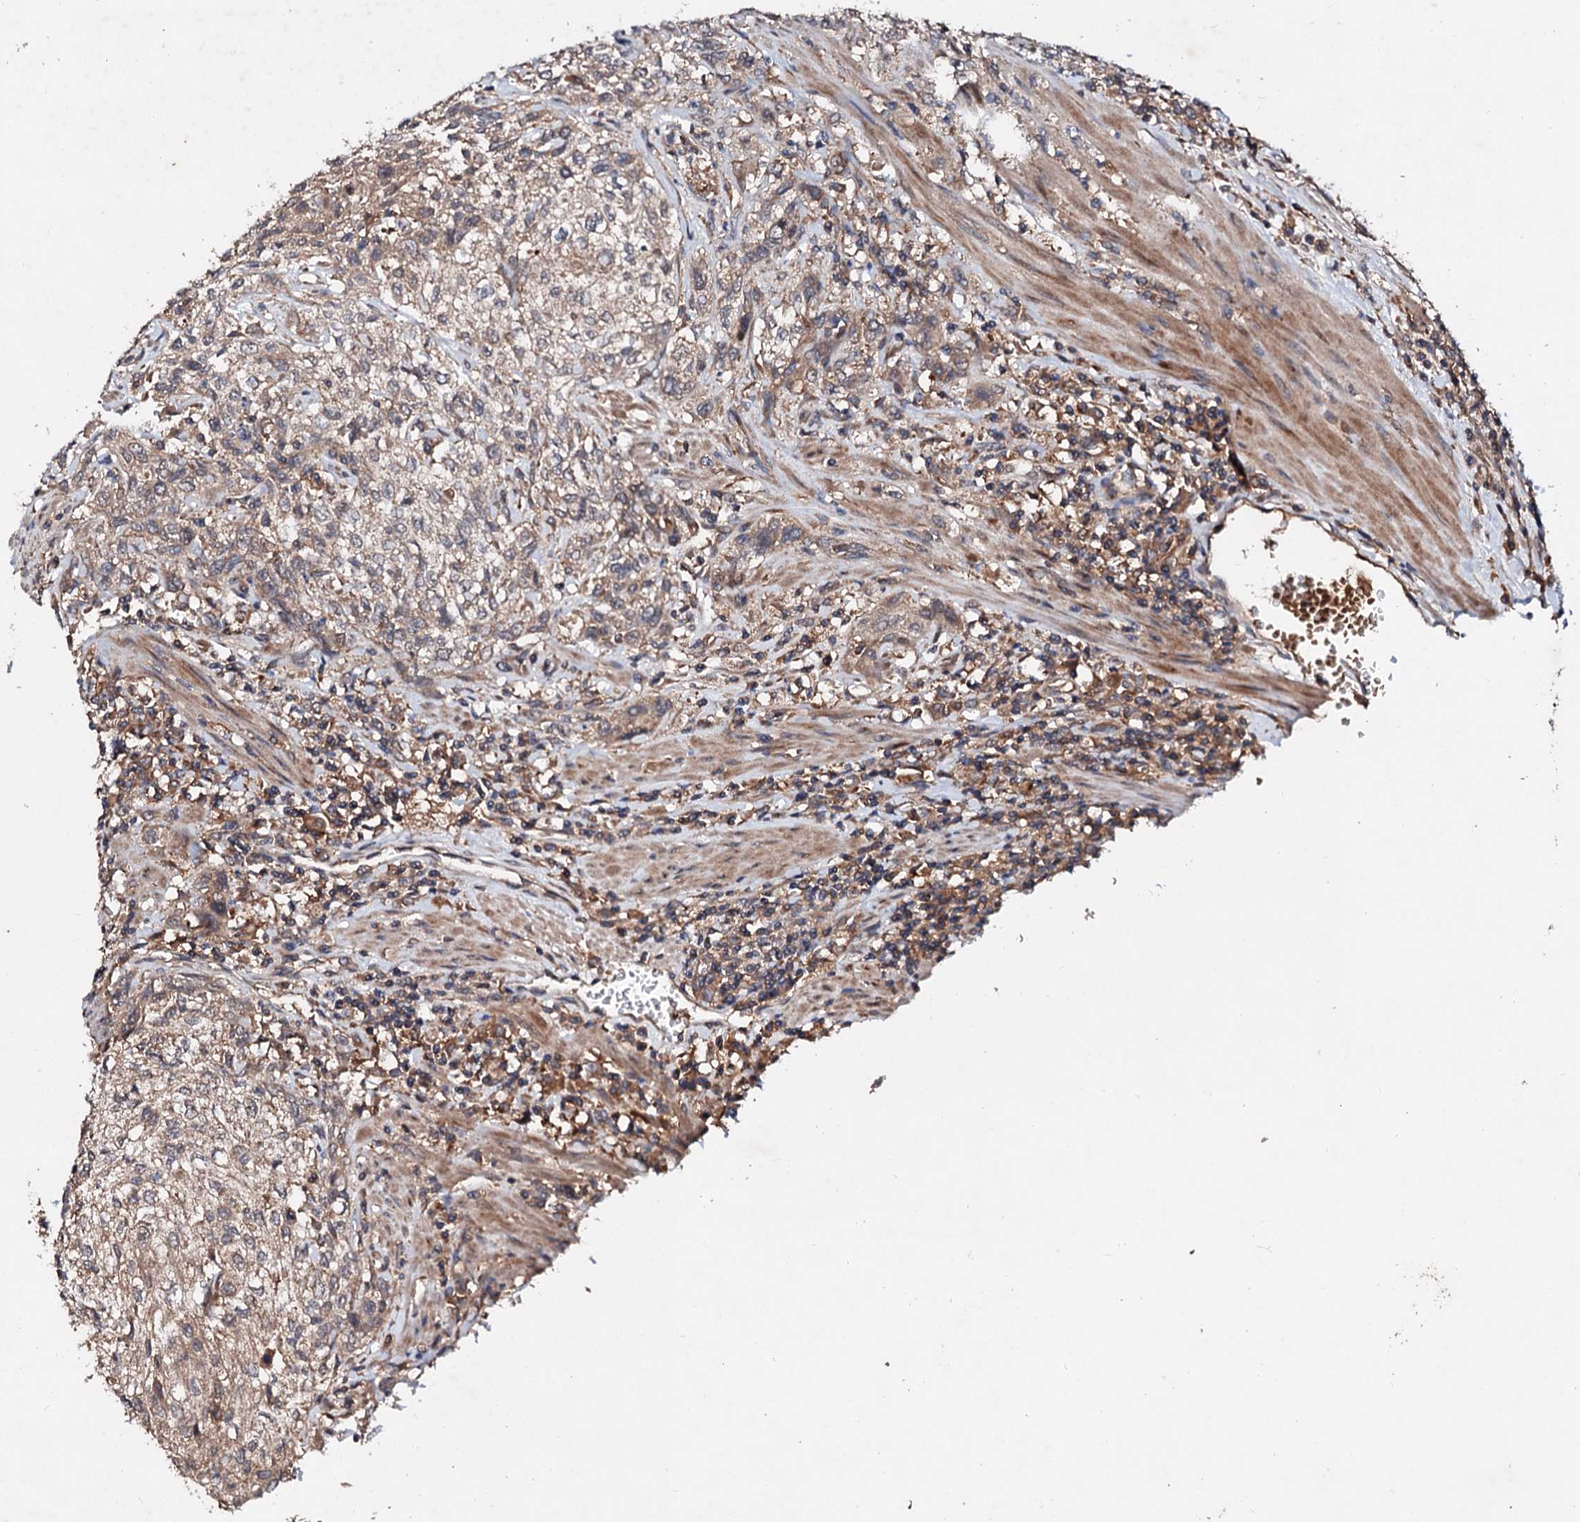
{"staining": {"intensity": "weak", "quantity": ">75%", "location": "cytoplasmic/membranous"}, "tissue": "urothelial cancer", "cell_type": "Tumor cells", "image_type": "cancer", "snomed": [{"axis": "morphology", "description": "Normal tissue, NOS"}, {"axis": "morphology", "description": "Urothelial carcinoma, NOS"}, {"axis": "topography", "description": "Urinary bladder"}, {"axis": "topography", "description": "Peripheral nerve tissue"}], "caption": "Protein expression analysis of urothelial cancer displays weak cytoplasmic/membranous staining in about >75% of tumor cells.", "gene": "EXTL1", "patient": {"sex": "male", "age": 35}}